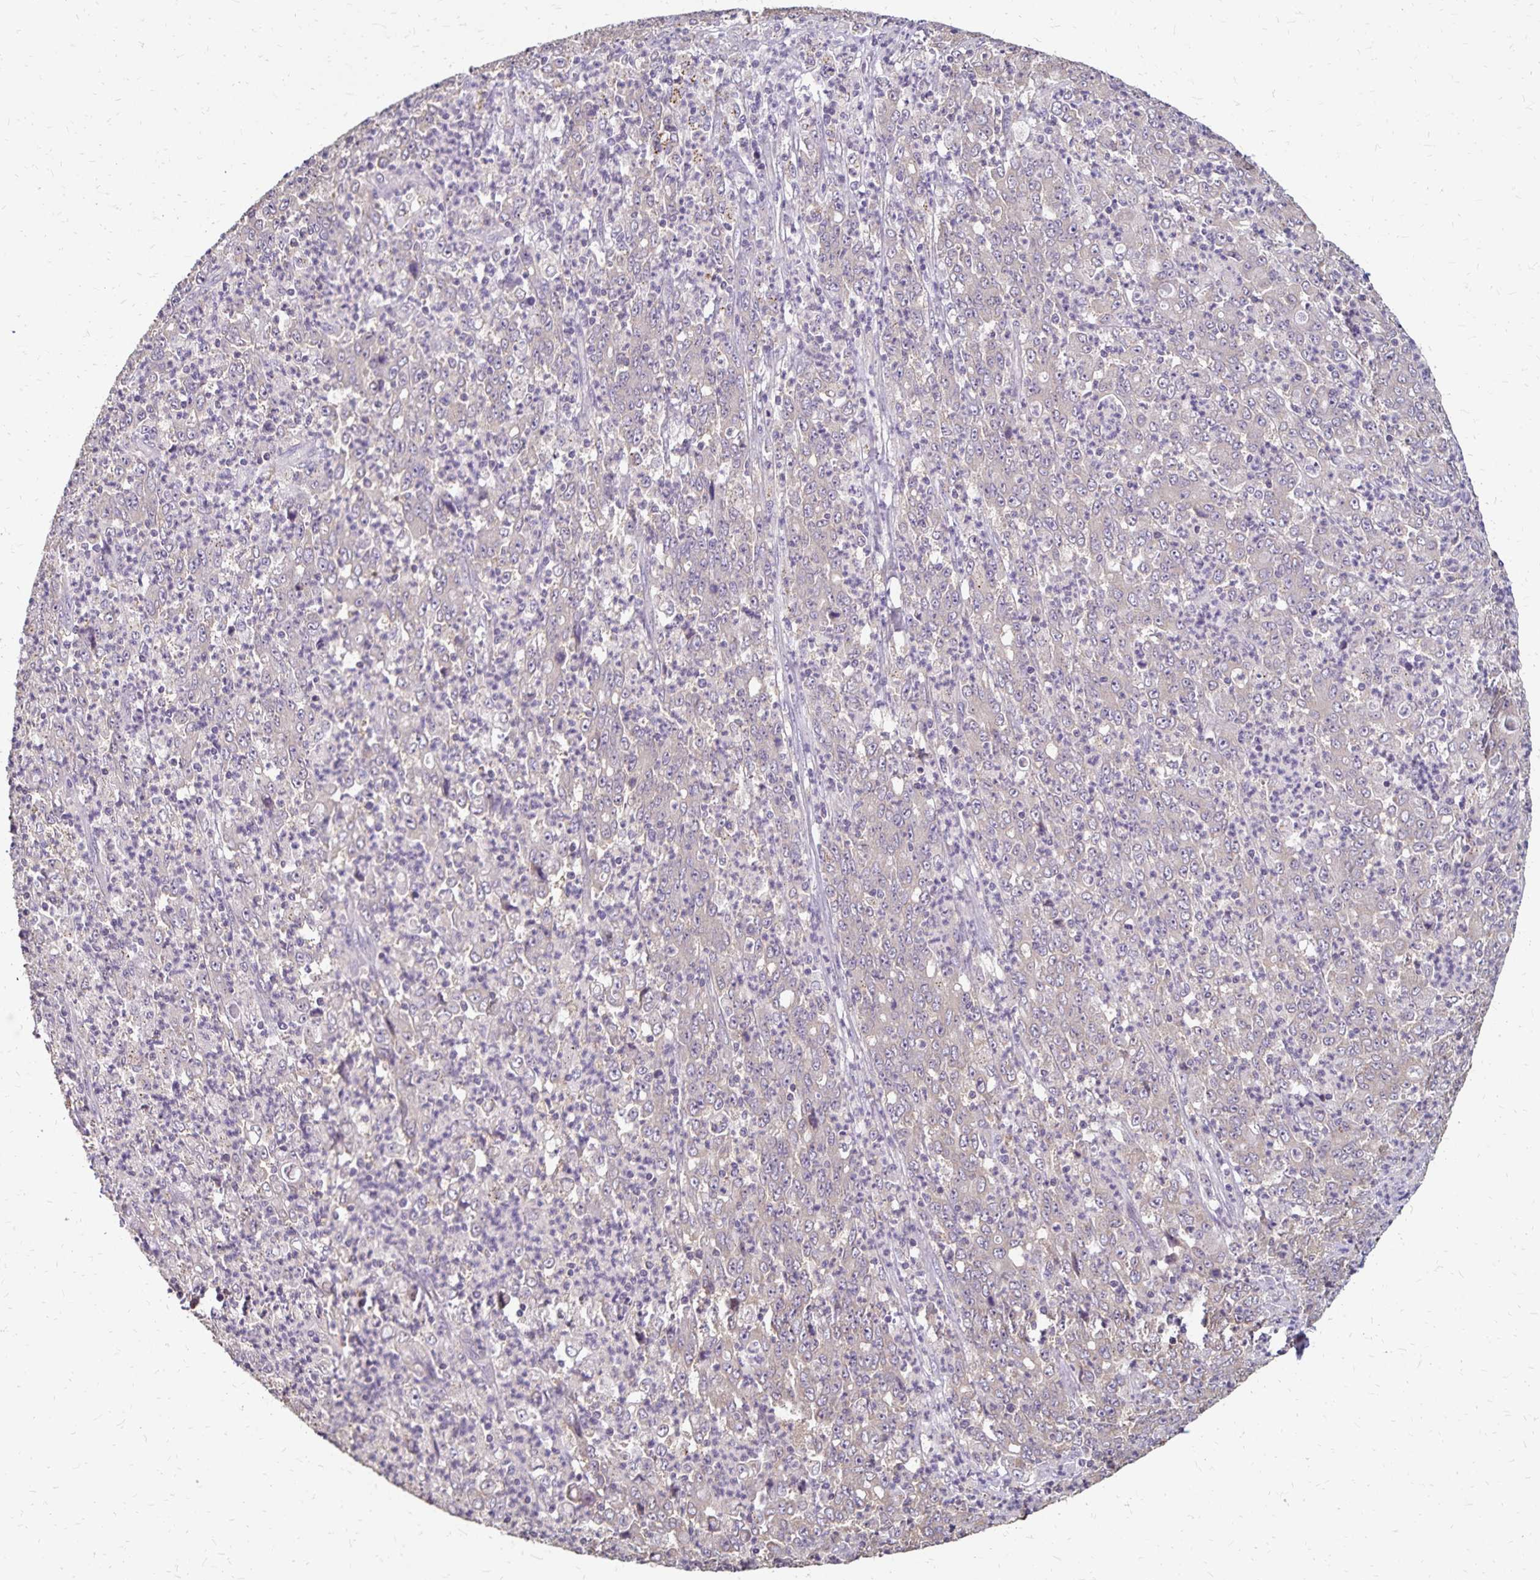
{"staining": {"intensity": "negative", "quantity": "none", "location": "none"}, "tissue": "stomach cancer", "cell_type": "Tumor cells", "image_type": "cancer", "snomed": [{"axis": "morphology", "description": "Adenocarcinoma, NOS"}, {"axis": "topography", "description": "Stomach, lower"}], "caption": "Immunohistochemical staining of human stomach cancer (adenocarcinoma) shows no significant expression in tumor cells.", "gene": "EMC10", "patient": {"sex": "female", "age": 71}}